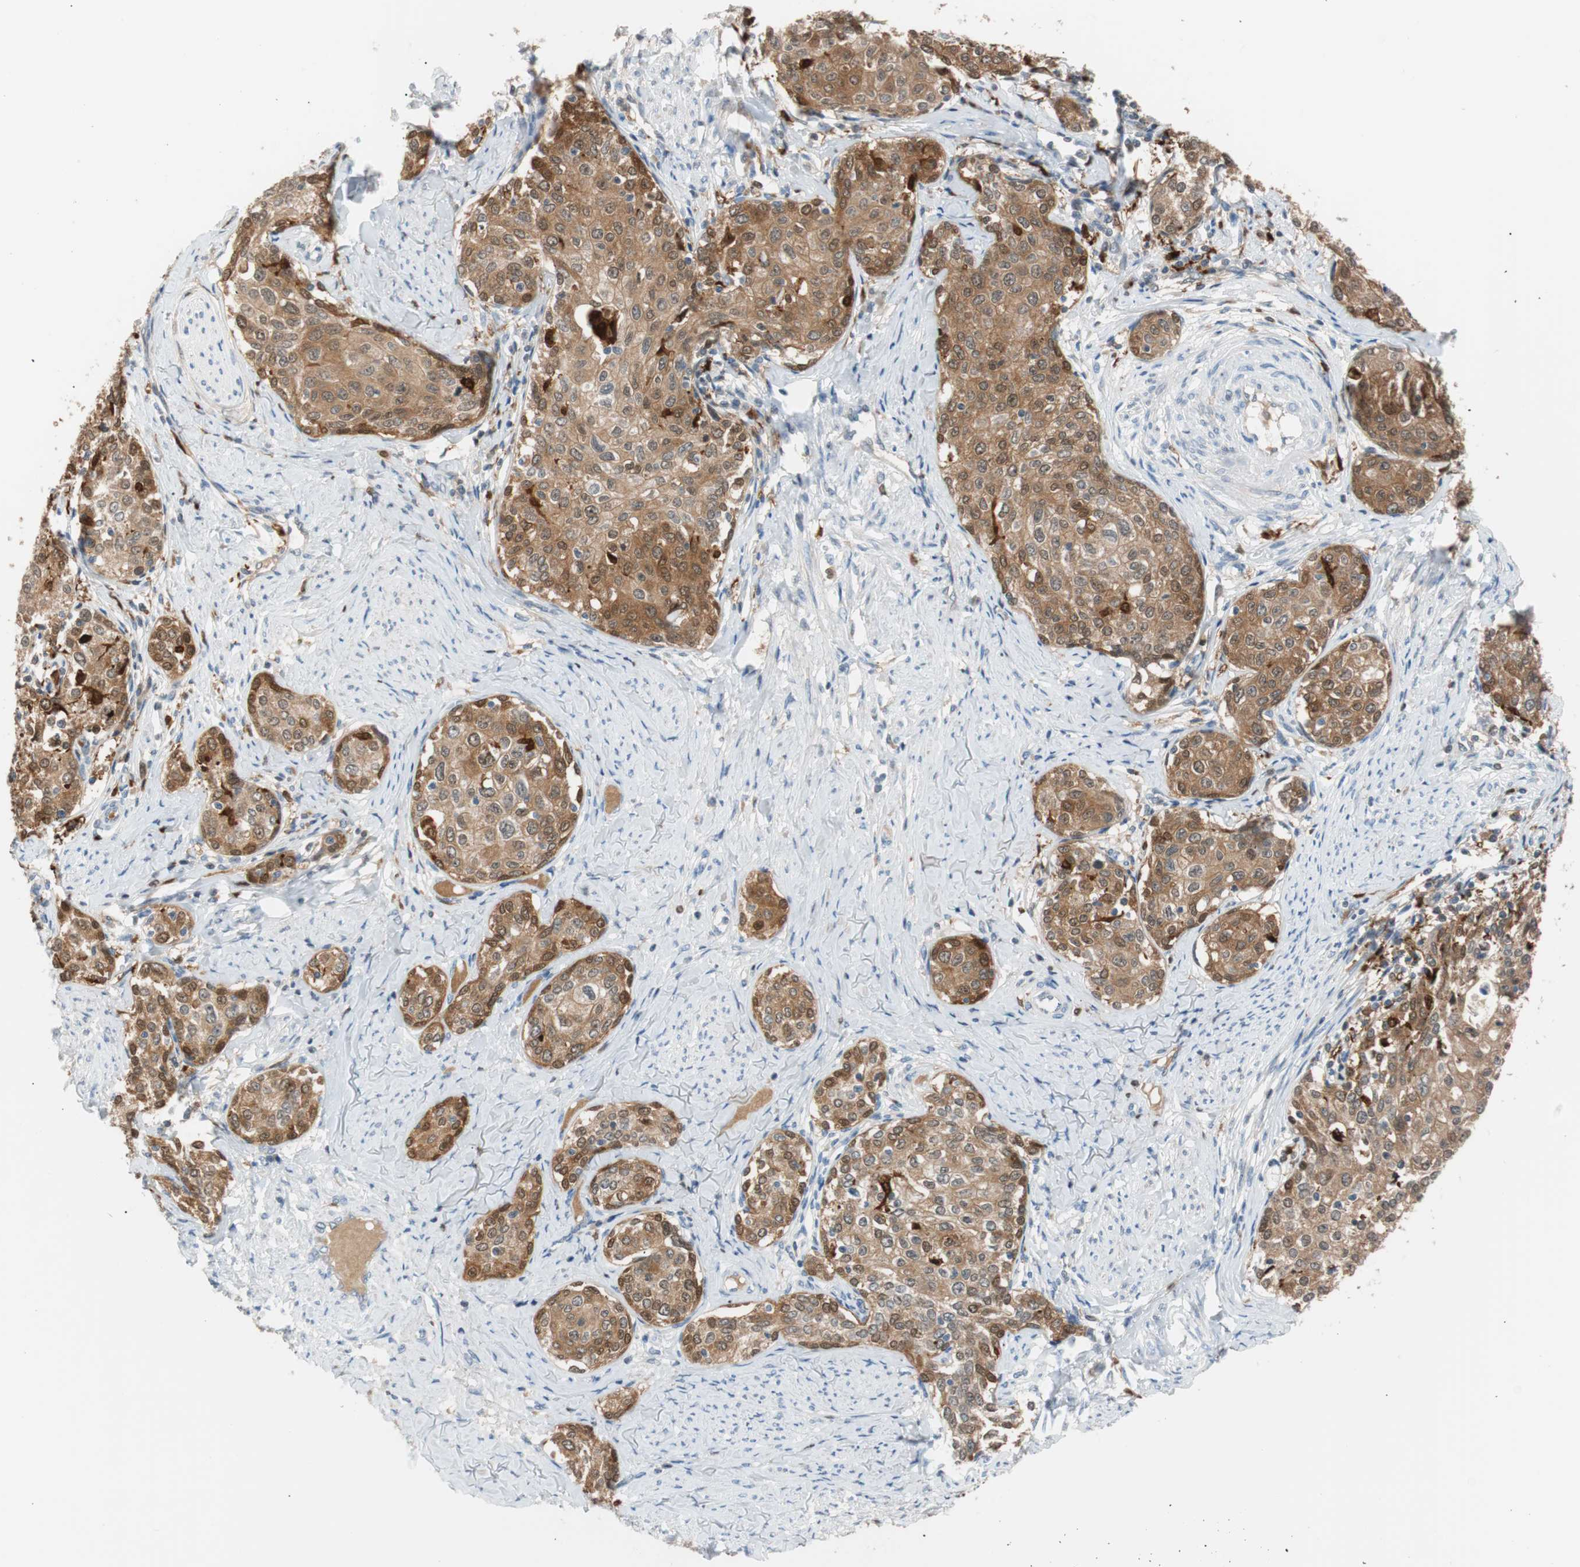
{"staining": {"intensity": "moderate", "quantity": ">75%", "location": "cytoplasmic/membranous,nuclear"}, "tissue": "cervical cancer", "cell_type": "Tumor cells", "image_type": "cancer", "snomed": [{"axis": "morphology", "description": "Squamous cell carcinoma, NOS"}, {"axis": "morphology", "description": "Adenocarcinoma, NOS"}, {"axis": "topography", "description": "Cervix"}], "caption": "Cervical squamous cell carcinoma stained for a protein (brown) reveals moderate cytoplasmic/membranous and nuclear positive expression in approximately >75% of tumor cells.", "gene": "IL18", "patient": {"sex": "female", "age": 52}}